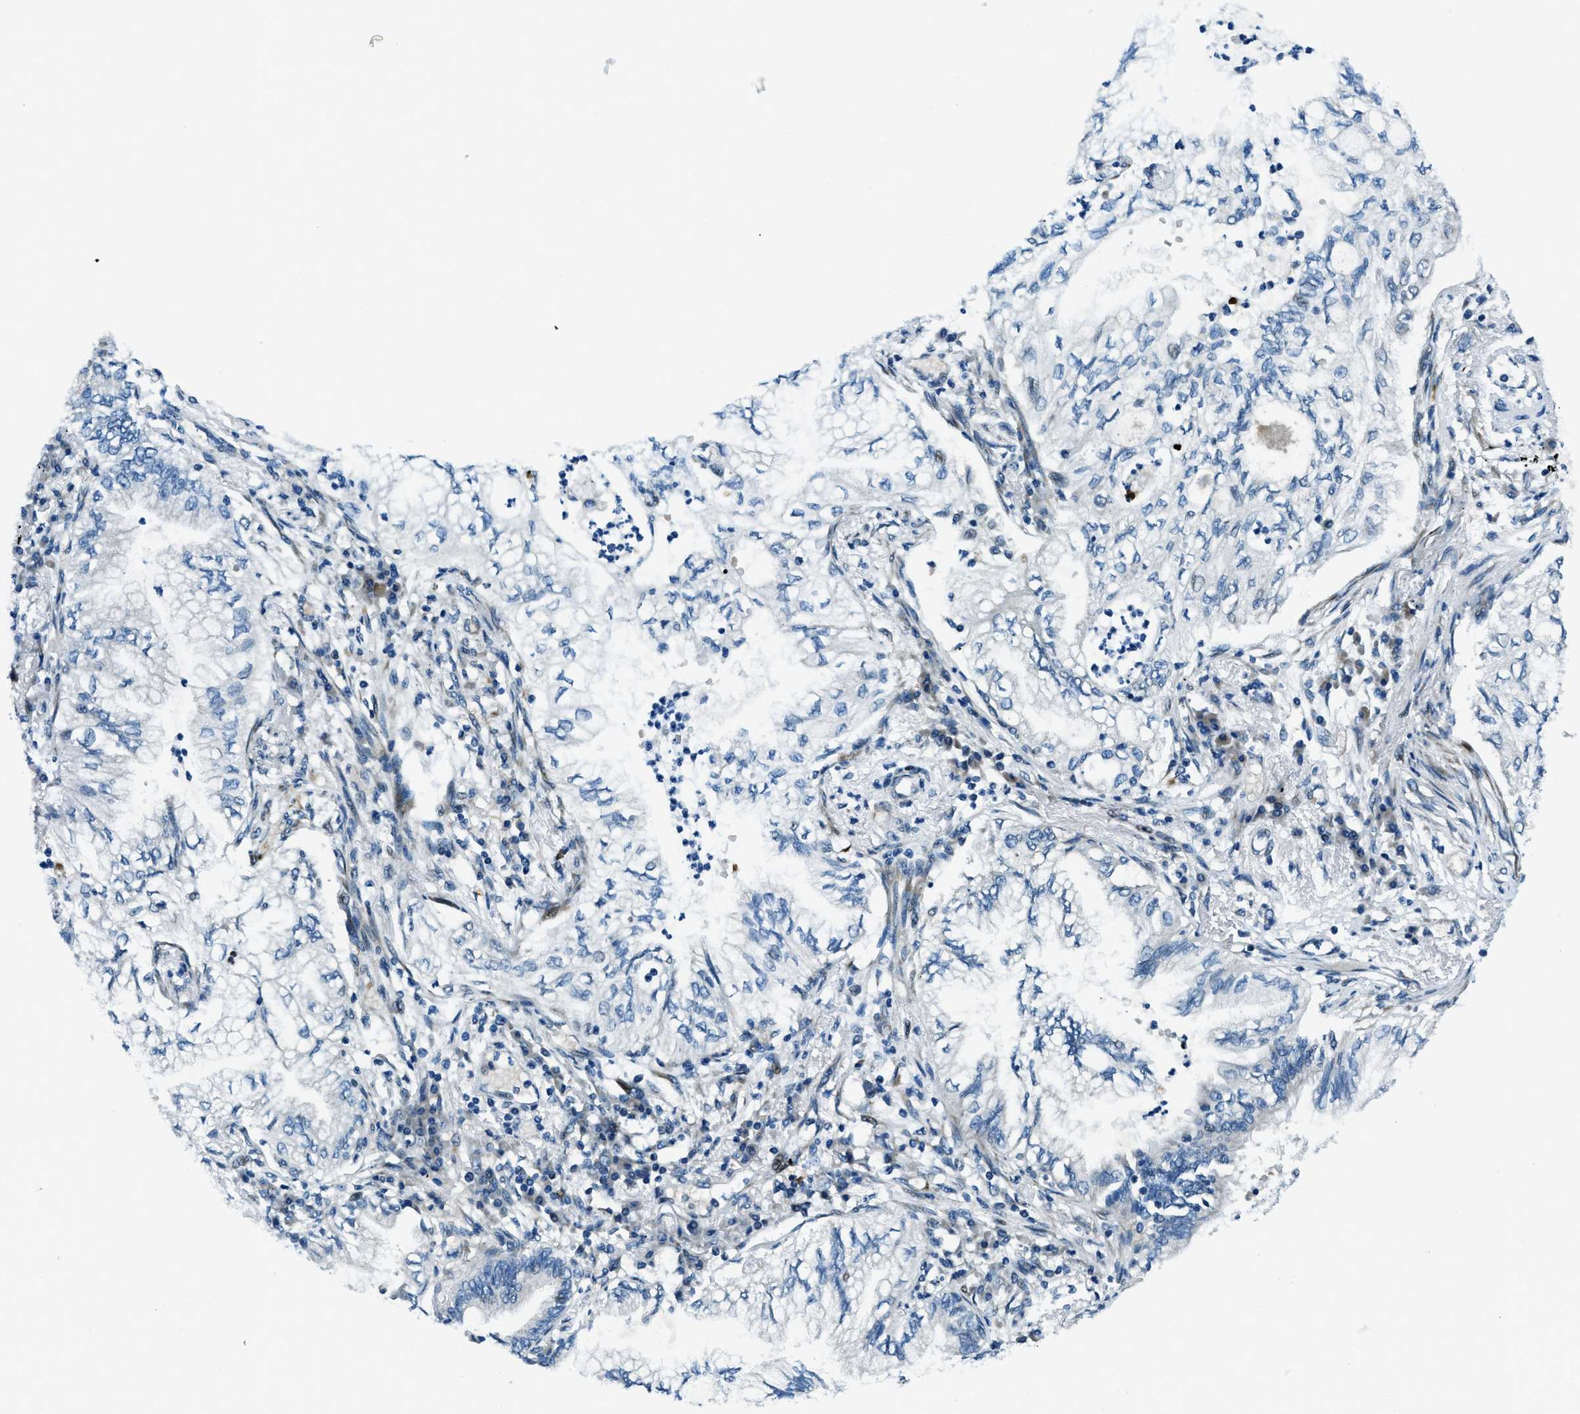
{"staining": {"intensity": "negative", "quantity": "none", "location": "none"}, "tissue": "lung cancer", "cell_type": "Tumor cells", "image_type": "cancer", "snomed": [{"axis": "morphology", "description": "Normal tissue, NOS"}, {"axis": "morphology", "description": "Adenocarcinoma, NOS"}, {"axis": "topography", "description": "Bronchus"}, {"axis": "topography", "description": "Lung"}], "caption": "This is an immunohistochemistry (IHC) micrograph of lung cancer. There is no positivity in tumor cells.", "gene": "GINM1", "patient": {"sex": "female", "age": 70}}